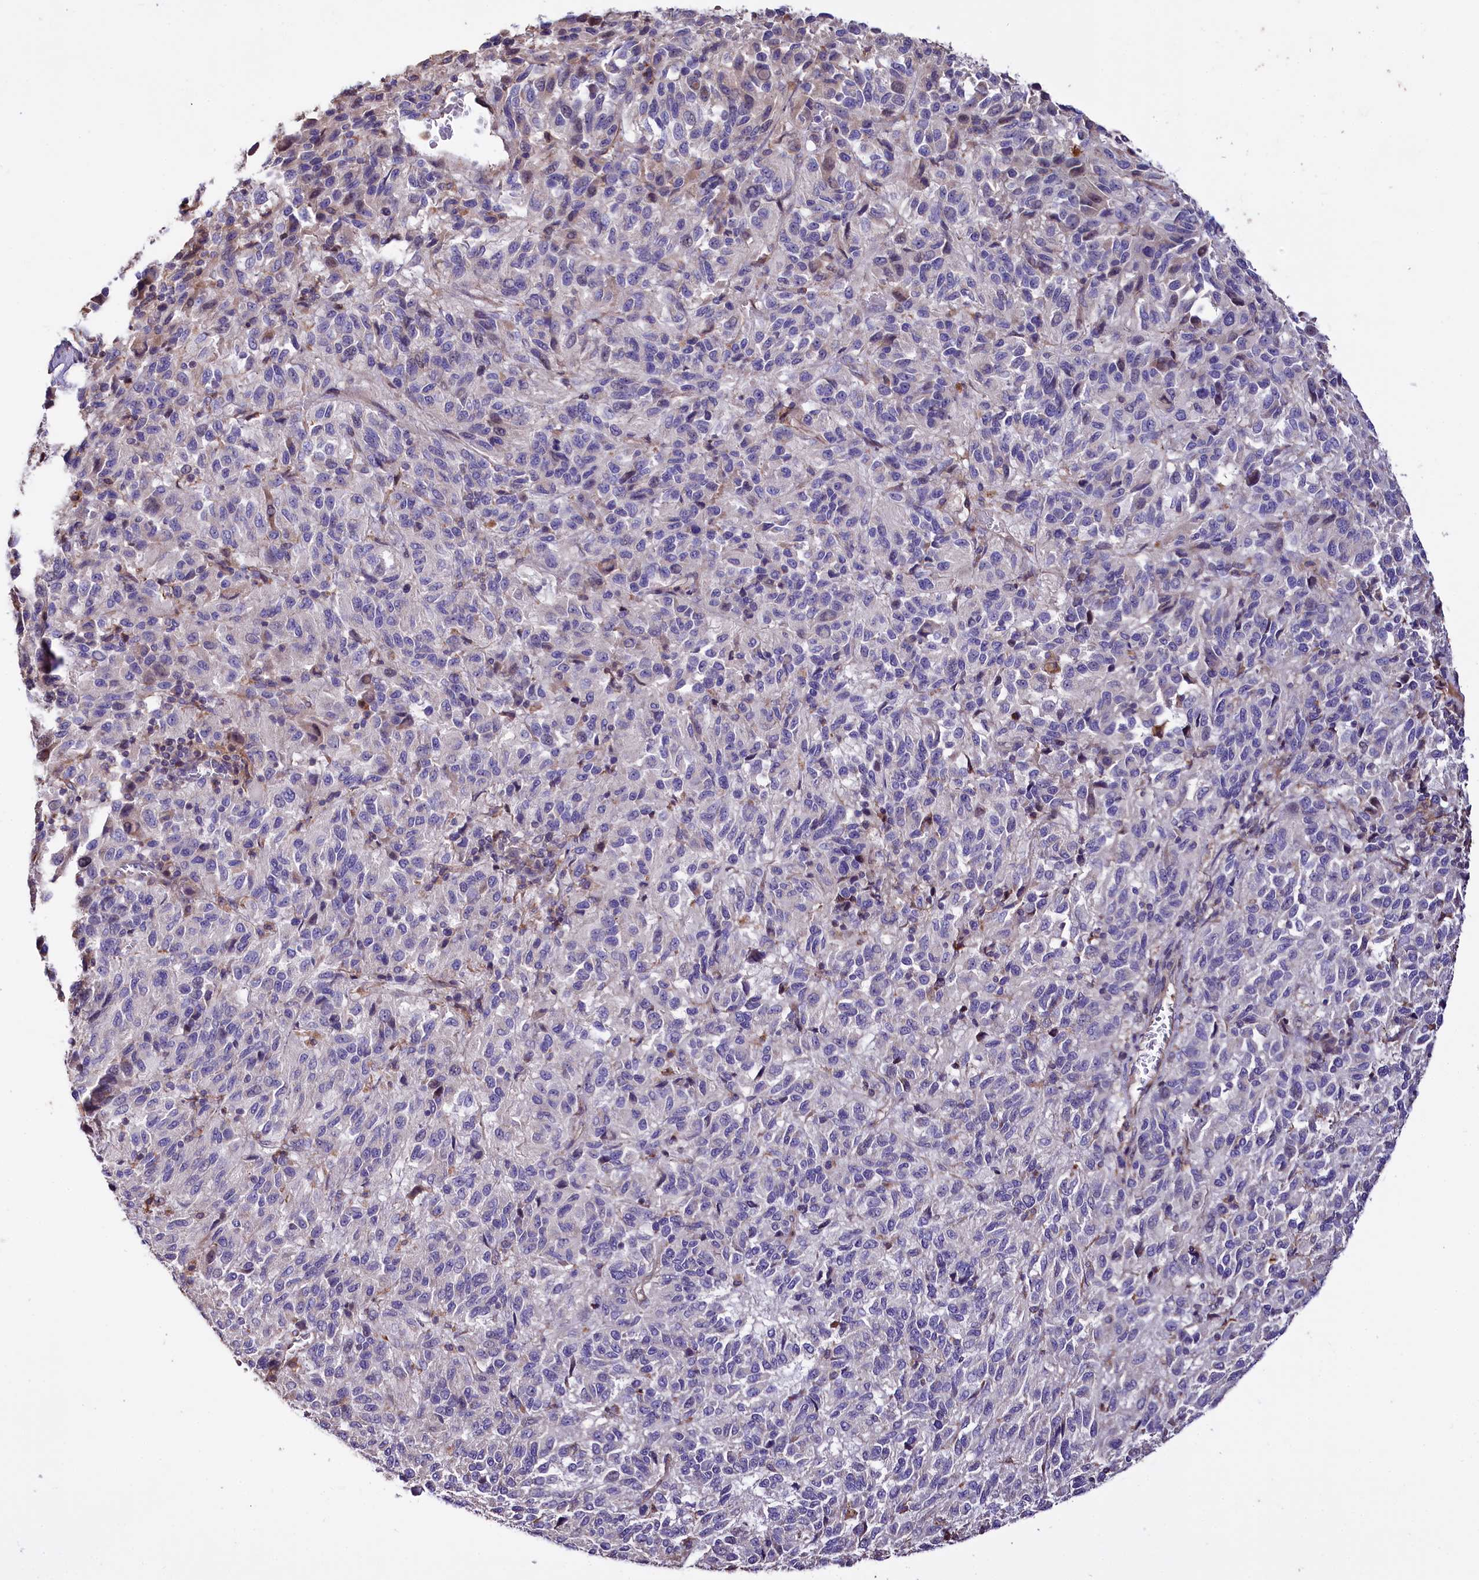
{"staining": {"intensity": "negative", "quantity": "none", "location": "none"}, "tissue": "melanoma", "cell_type": "Tumor cells", "image_type": "cancer", "snomed": [{"axis": "morphology", "description": "Malignant melanoma, Metastatic site"}, {"axis": "topography", "description": "Lung"}], "caption": "IHC of human melanoma displays no expression in tumor cells.", "gene": "RPUSD3", "patient": {"sex": "male", "age": 64}}